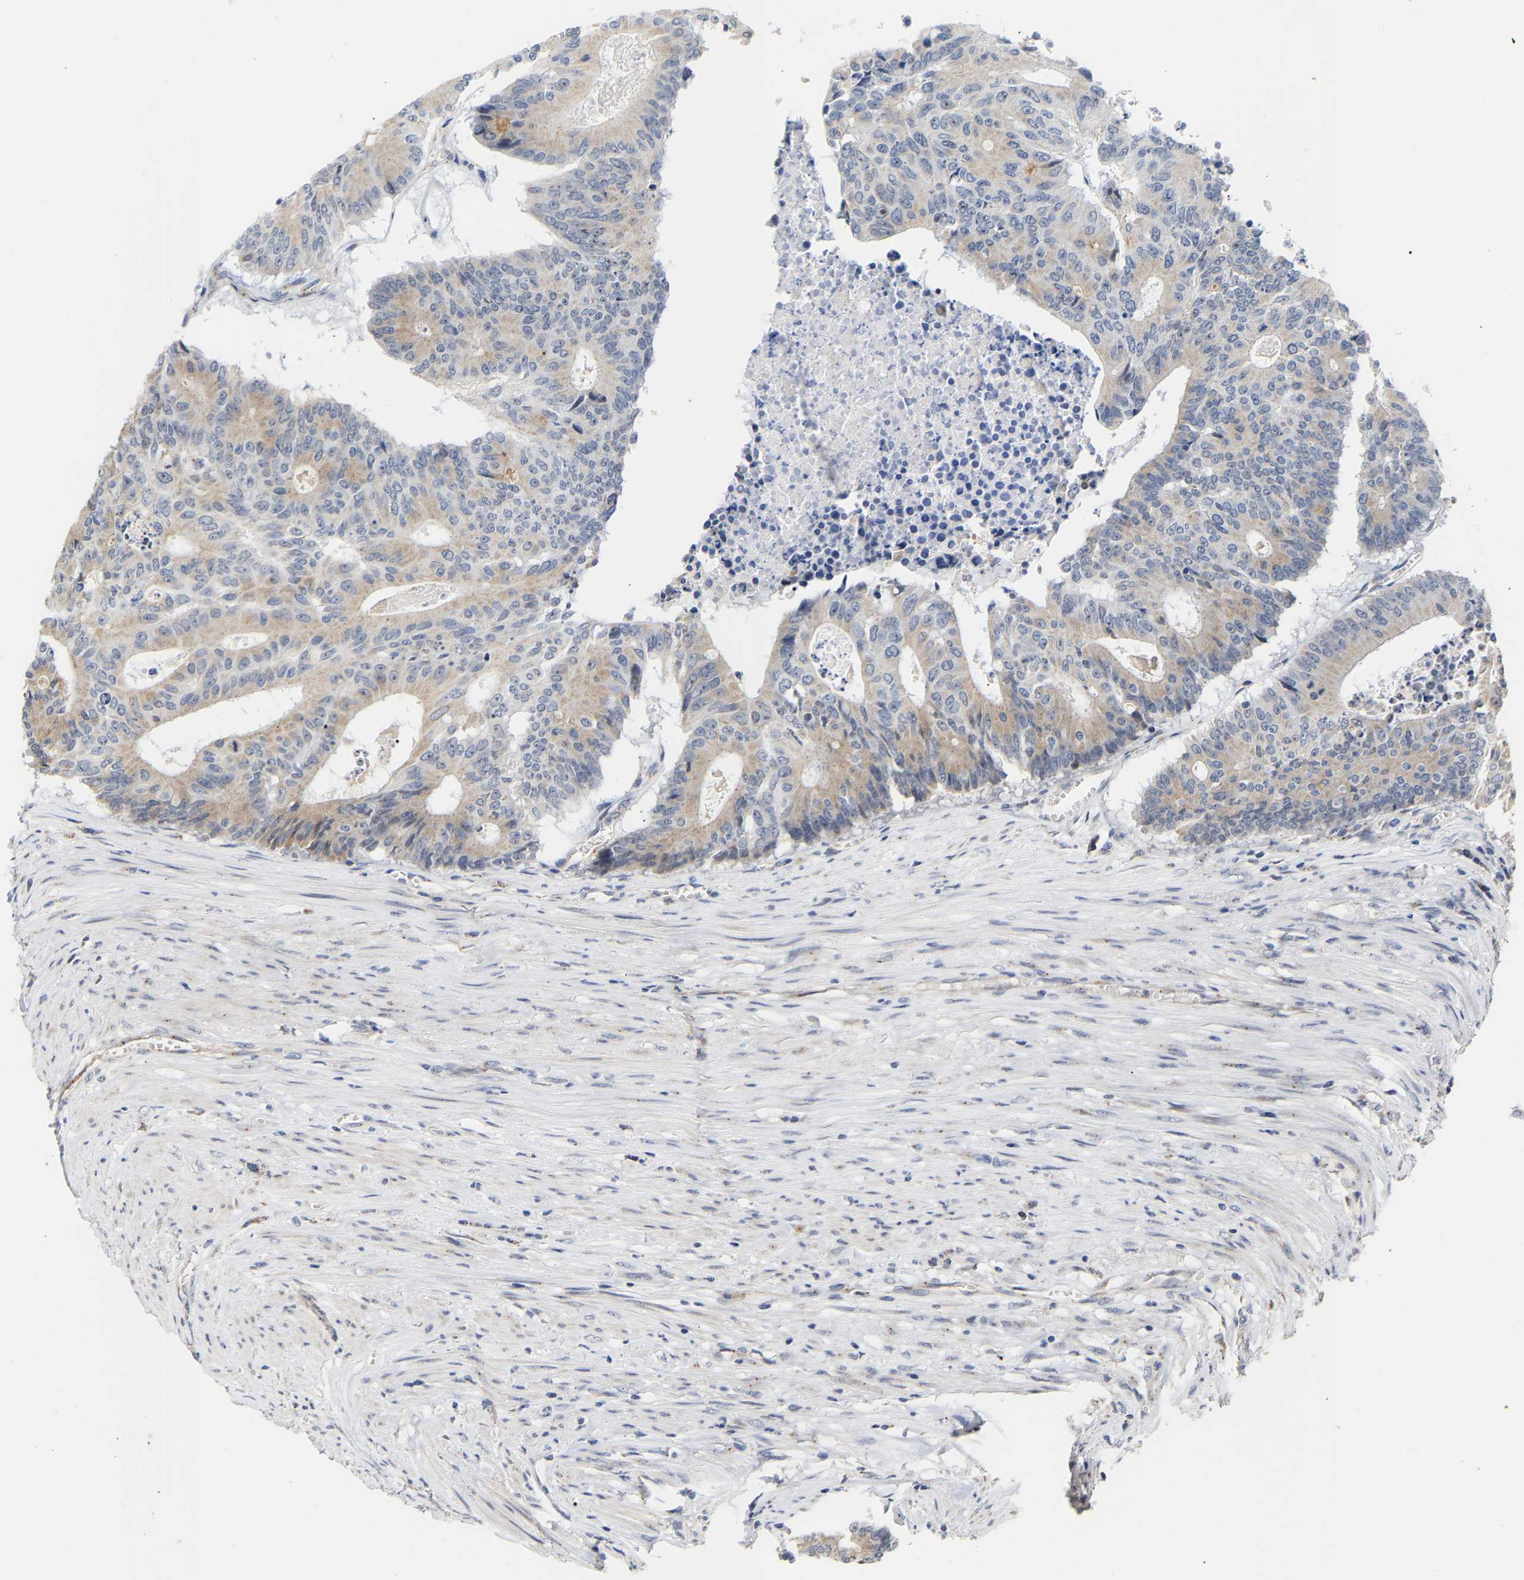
{"staining": {"intensity": "weak", "quantity": ">75%", "location": "cytoplasmic/membranous"}, "tissue": "colorectal cancer", "cell_type": "Tumor cells", "image_type": "cancer", "snomed": [{"axis": "morphology", "description": "Adenocarcinoma, NOS"}, {"axis": "topography", "description": "Colon"}], "caption": "IHC of colorectal cancer (adenocarcinoma) displays low levels of weak cytoplasmic/membranous positivity in about >75% of tumor cells.", "gene": "PCNT", "patient": {"sex": "male", "age": 87}}